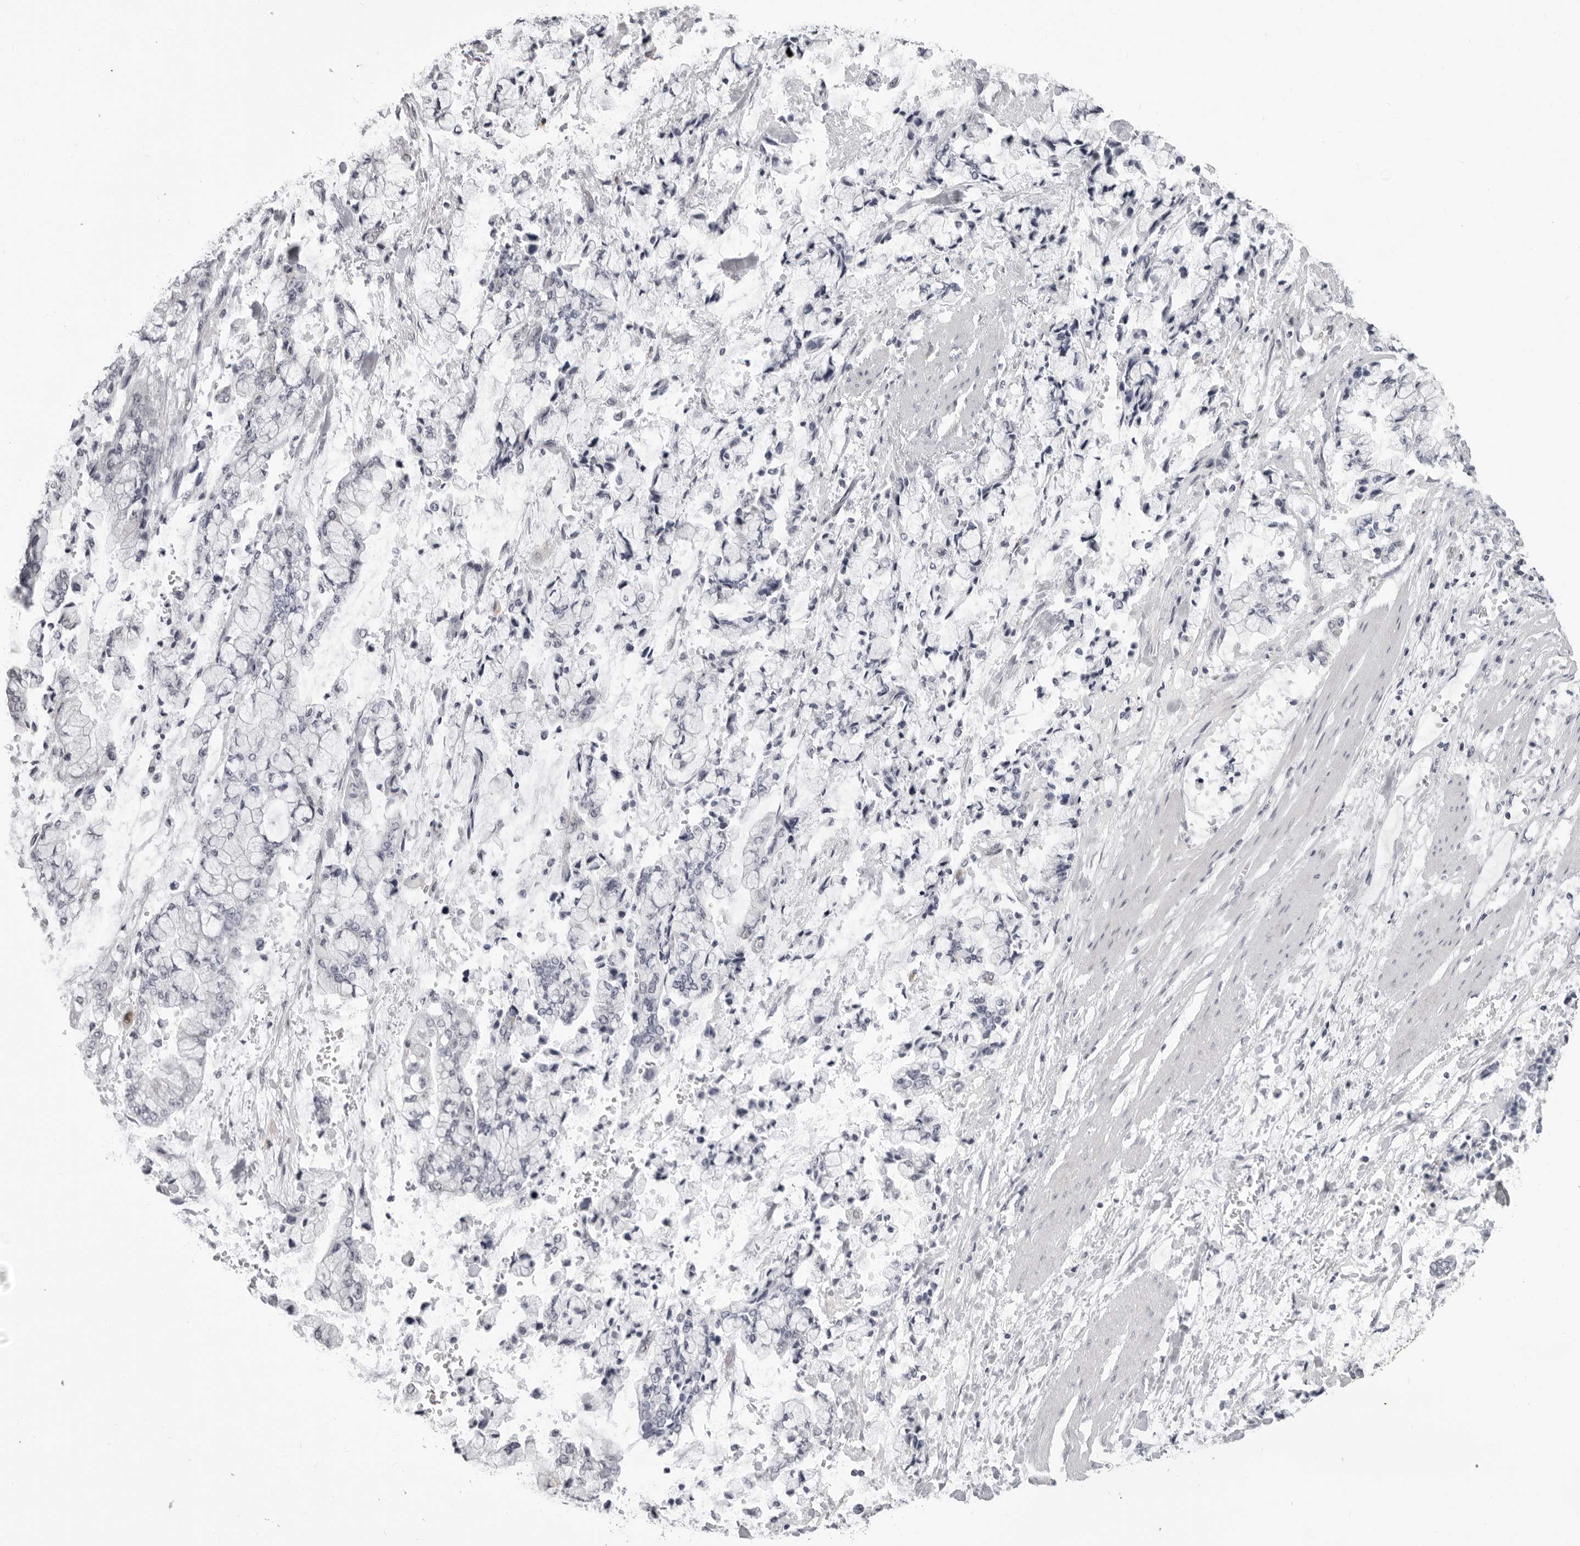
{"staining": {"intensity": "negative", "quantity": "none", "location": "none"}, "tissue": "stomach cancer", "cell_type": "Tumor cells", "image_type": "cancer", "snomed": [{"axis": "morphology", "description": "Normal tissue, NOS"}, {"axis": "morphology", "description": "Adenocarcinoma, NOS"}, {"axis": "topography", "description": "Stomach, upper"}, {"axis": "topography", "description": "Stomach"}], "caption": "IHC histopathology image of human adenocarcinoma (stomach) stained for a protein (brown), which reveals no staining in tumor cells. (DAB (3,3'-diaminobenzidine) immunohistochemistry (IHC), high magnification).", "gene": "DNALI1", "patient": {"sex": "male", "age": 76}}